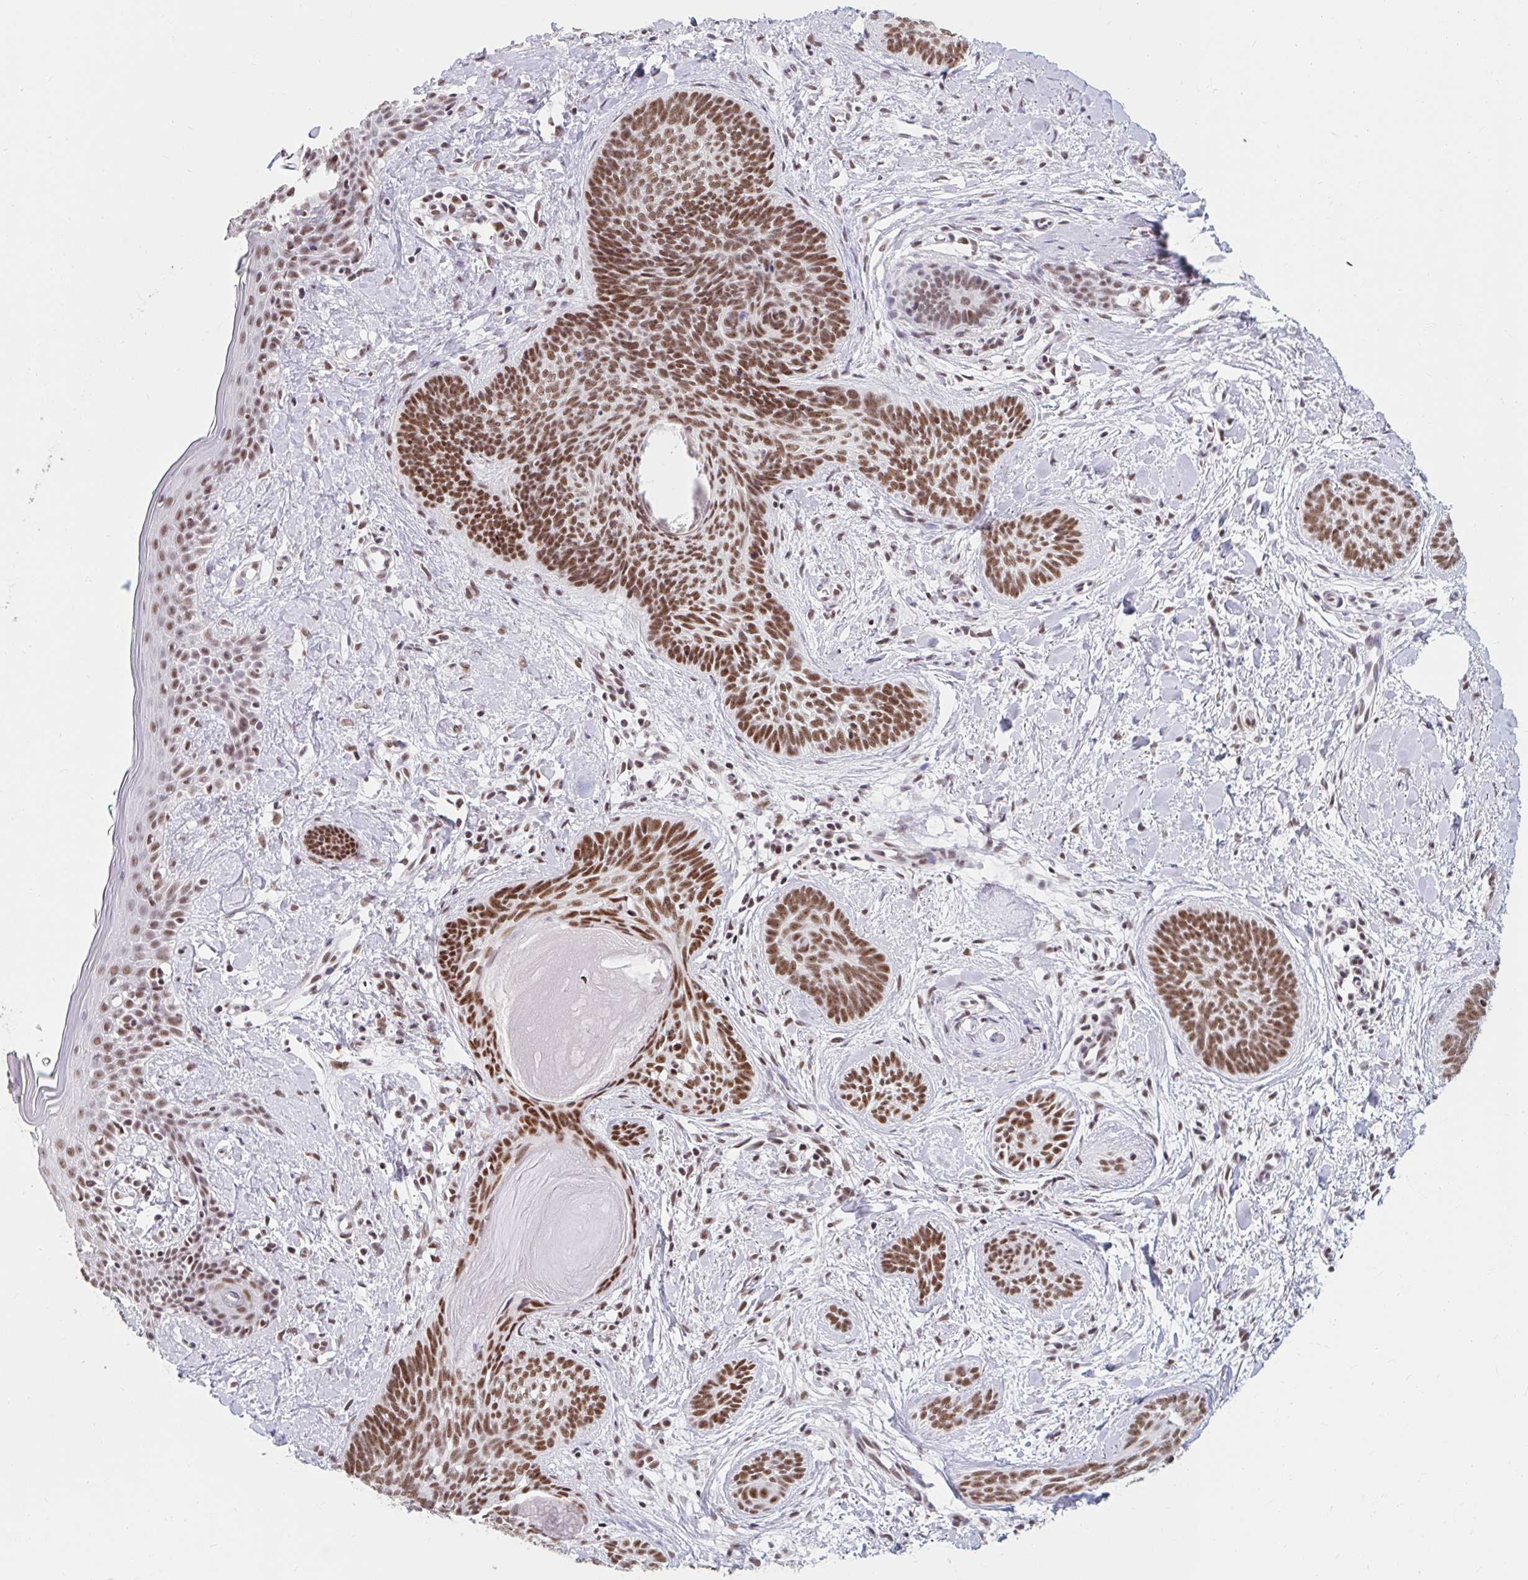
{"staining": {"intensity": "moderate", "quantity": ">75%", "location": "nuclear"}, "tissue": "skin cancer", "cell_type": "Tumor cells", "image_type": "cancer", "snomed": [{"axis": "morphology", "description": "Basal cell carcinoma"}, {"axis": "topography", "description": "Skin"}], "caption": "Immunohistochemical staining of human skin cancer reveals medium levels of moderate nuclear staining in approximately >75% of tumor cells.", "gene": "SRSF10", "patient": {"sex": "female", "age": 81}}